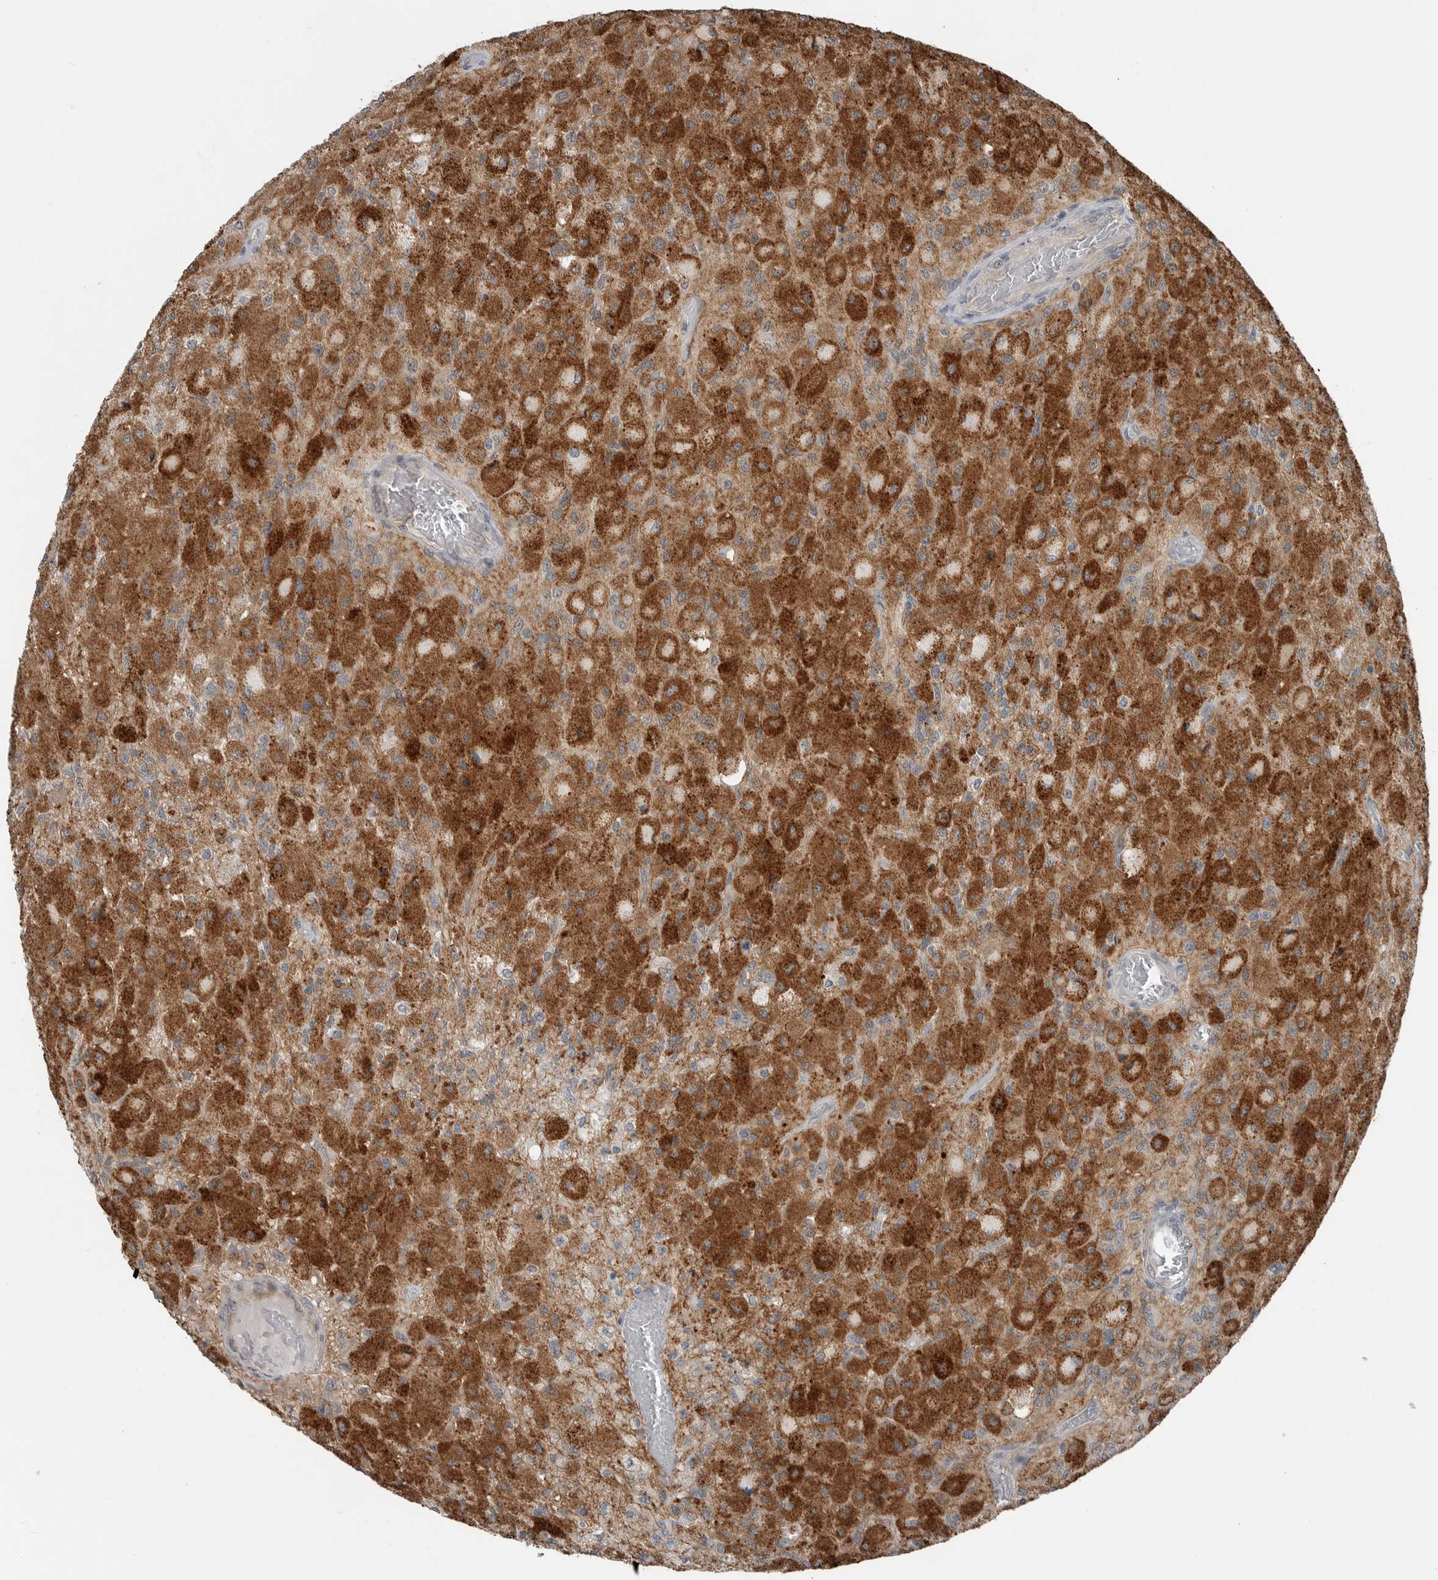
{"staining": {"intensity": "strong", "quantity": ">75%", "location": "cytoplasmic/membranous"}, "tissue": "glioma", "cell_type": "Tumor cells", "image_type": "cancer", "snomed": [{"axis": "morphology", "description": "Normal tissue, NOS"}, {"axis": "morphology", "description": "Glioma, malignant, High grade"}, {"axis": "topography", "description": "Cerebral cortex"}], "caption": "Glioma stained with DAB (3,3'-diaminobenzidine) immunohistochemistry (IHC) reveals high levels of strong cytoplasmic/membranous staining in about >75% of tumor cells.", "gene": "MFAP3L", "patient": {"sex": "male", "age": 77}}